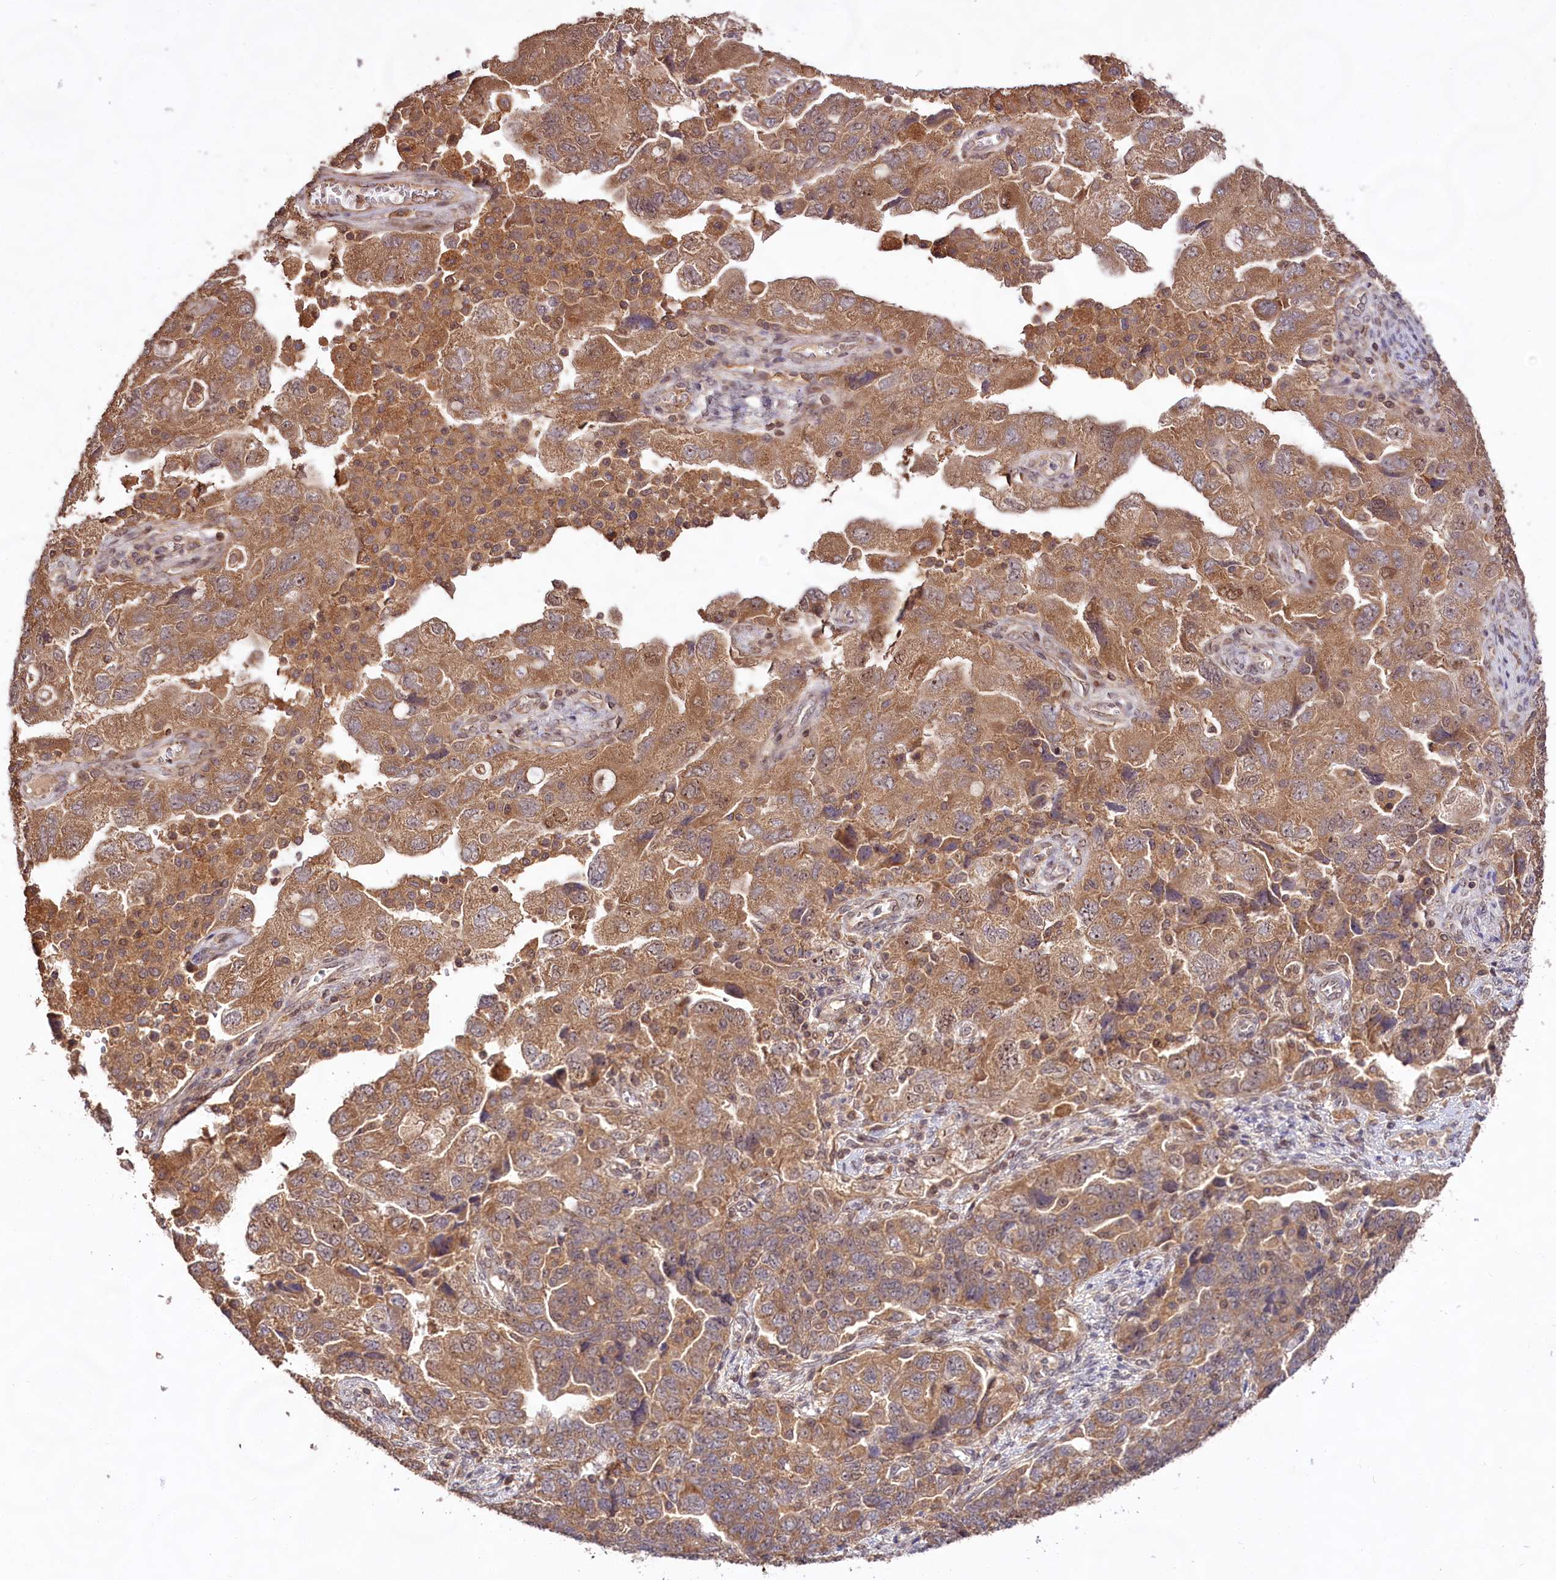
{"staining": {"intensity": "moderate", "quantity": ">75%", "location": "cytoplasmic/membranous"}, "tissue": "ovarian cancer", "cell_type": "Tumor cells", "image_type": "cancer", "snomed": [{"axis": "morphology", "description": "Carcinoma, NOS"}, {"axis": "morphology", "description": "Cystadenocarcinoma, serous, NOS"}, {"axis": "topography", "description": "Ovary"}], "caption": "DAB immunohistochemical staining of carcinoma (ovarian) shows moderate cytoplasmic/membranous protein staining in approximately >75% of tumor cells.", "gene": "RRP8", "patient": {"sex": "female", "age": 69}}